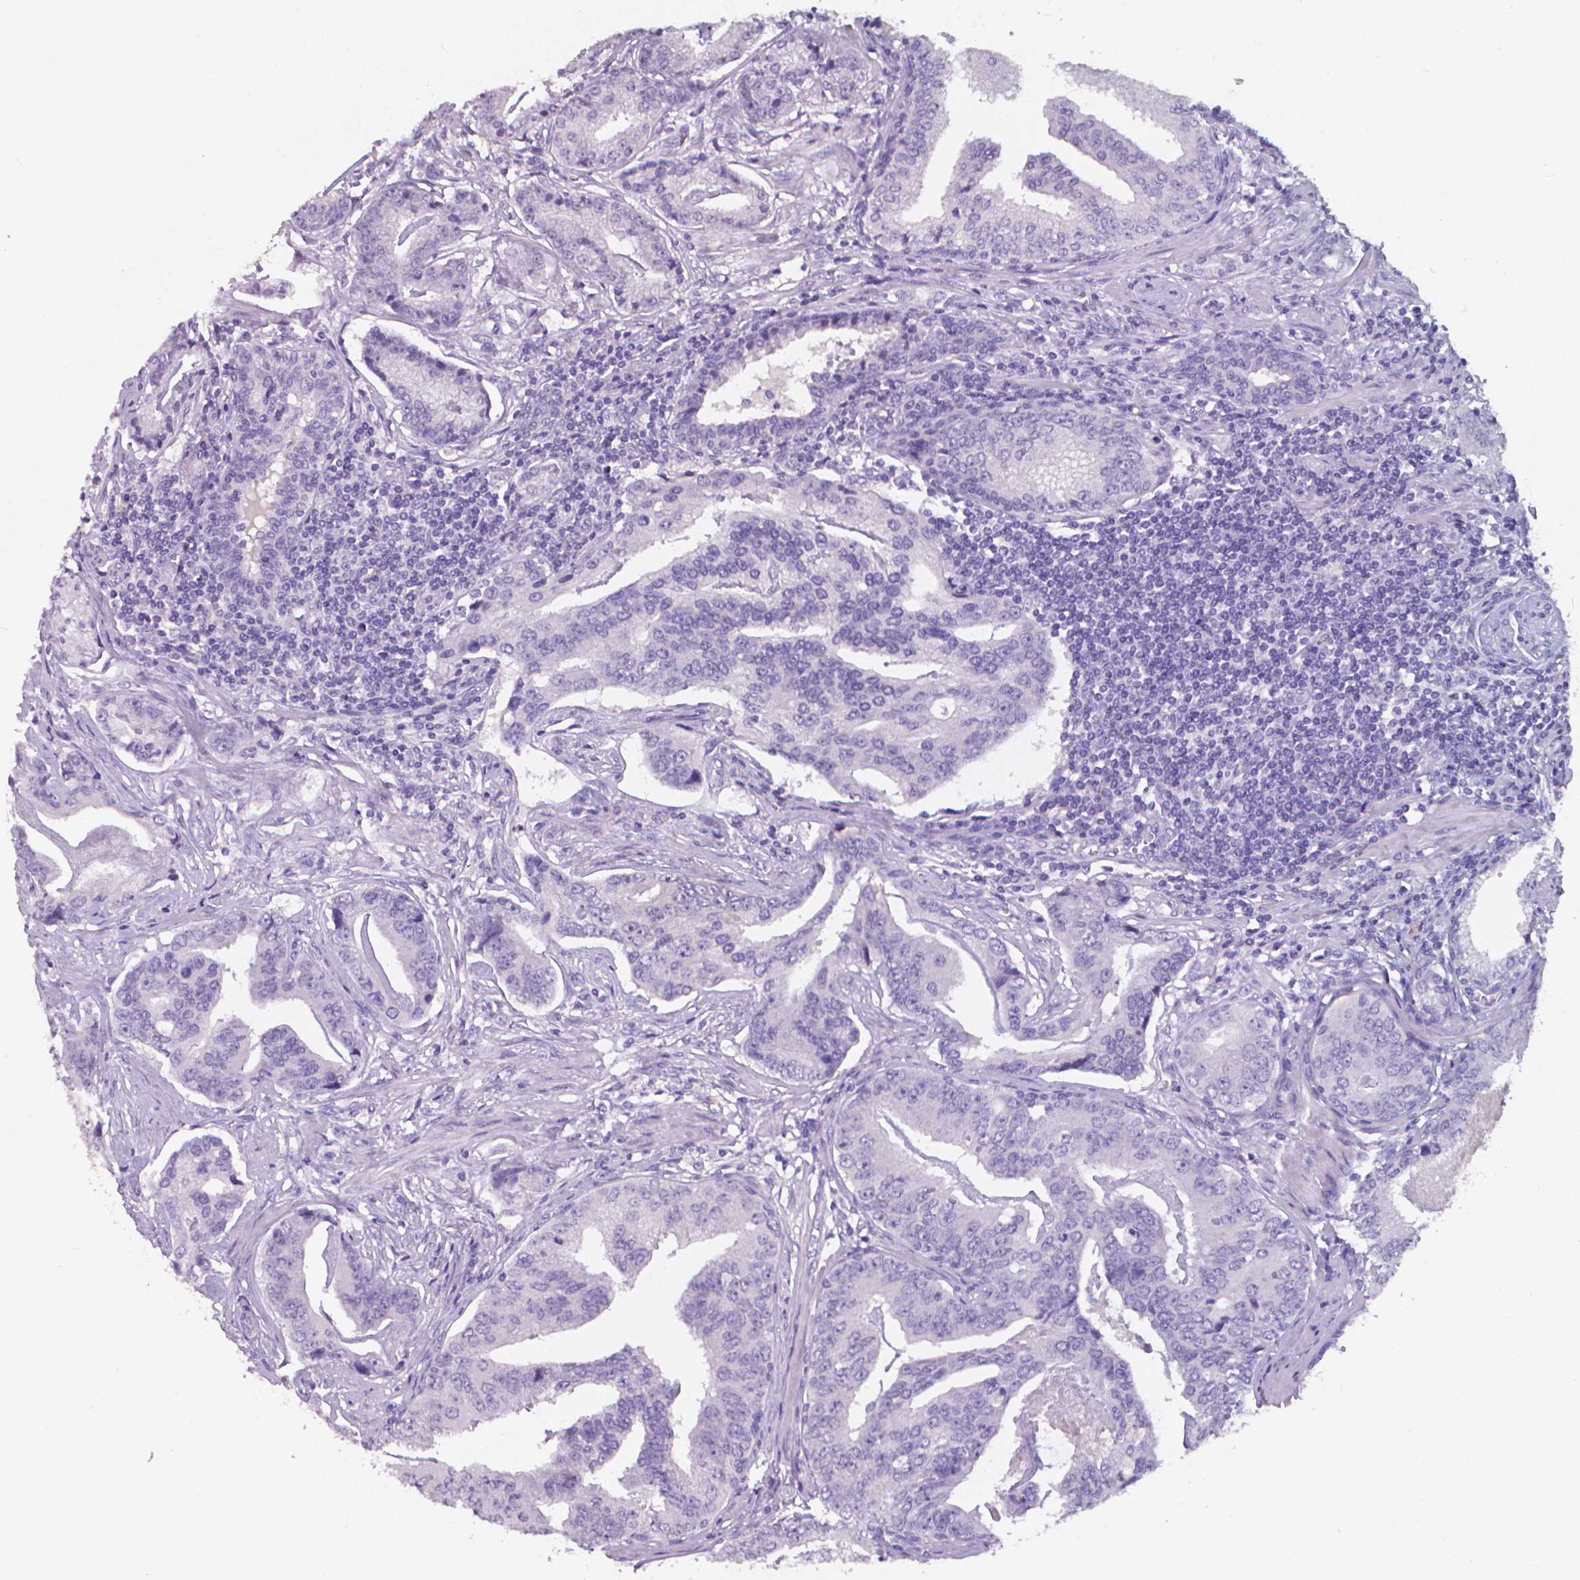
{"staining": {"intensity": "negative", "quantity": "none", "location": "none"}, "tissue": "prostate cancer", "cell_type": "Tumor cells", "image_type": "cancer", "snomed": [{"axis": "morphology", "description": "Adenocarcinoma, NOS"}, {"axis": "topography", "description": "Prostate"}], "caption": "DAB (3,3'-diaminobenzidine) immunohistochemical staining of prostate cancer (adenocarcinoma) shows no significant expression in tumor cells. (IHC, brightfield microscopy, high magnification).", "gene": "XPNPEP2", "patient": {"sex": "male", "age": 64}}